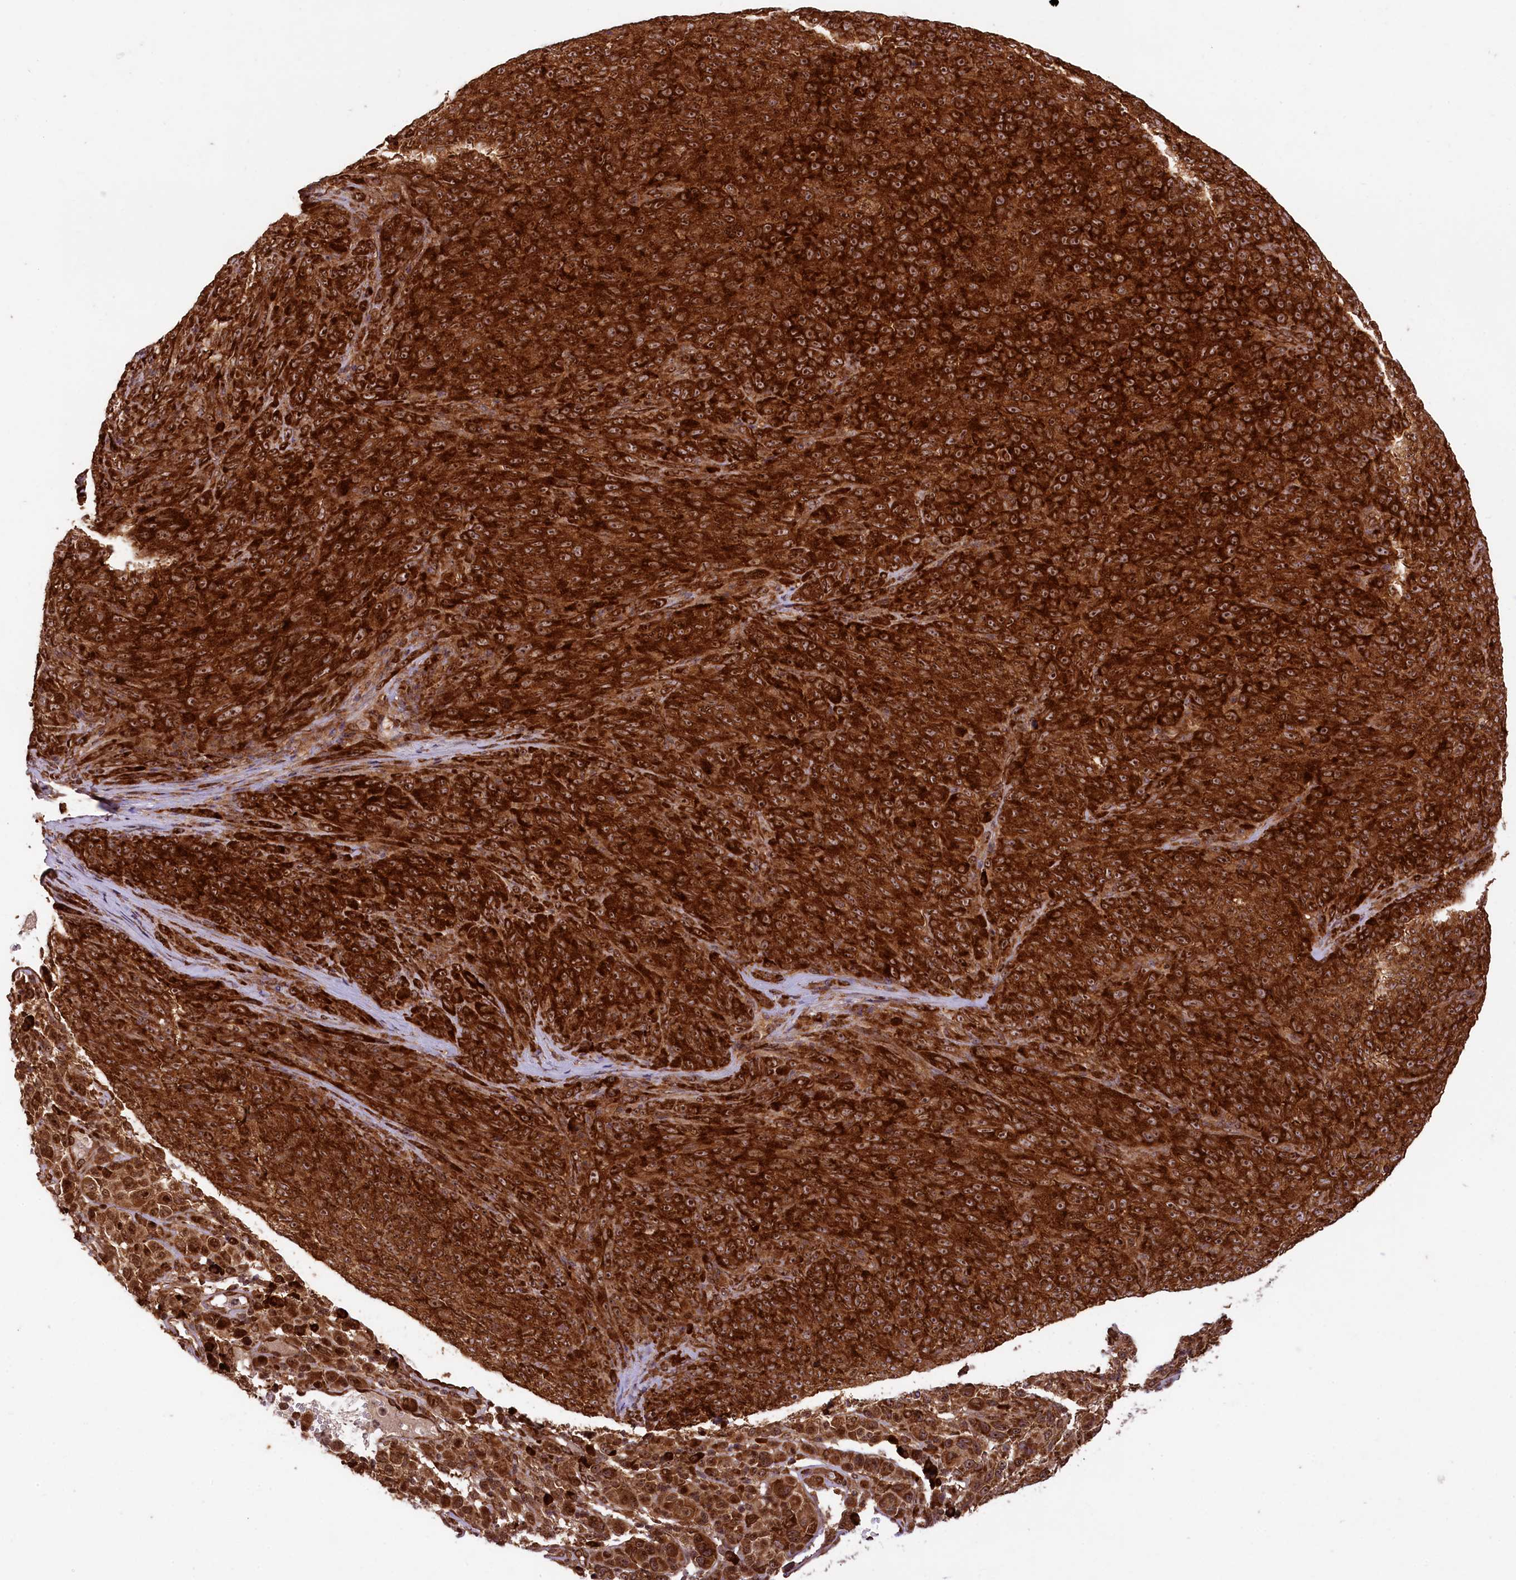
{"staining": {"intensity": "strong", "quantity": ">75%", "location": "cytoplasmic/membranous,nuclear"}, "tissue": "melanoma", "cell_type": "Tumor cells", "image_type": "cancer", "snomed": [{"axis": "morphology", "description": "Malignant melanoma, NOS"}, {"axis": "topography", "description": "Skin"}], "caption": "Tumor cells show high levels of strong cytoplasmic/membranous and nuclear positivity in approximately >75% of cells in human melanoma. Using DAB (brown) and hematoxylin (blue) stains, captured at high magnification using brightfield microscopy.", "gene": "LARP4", "patient": {"sex": "female", "age": 82}}